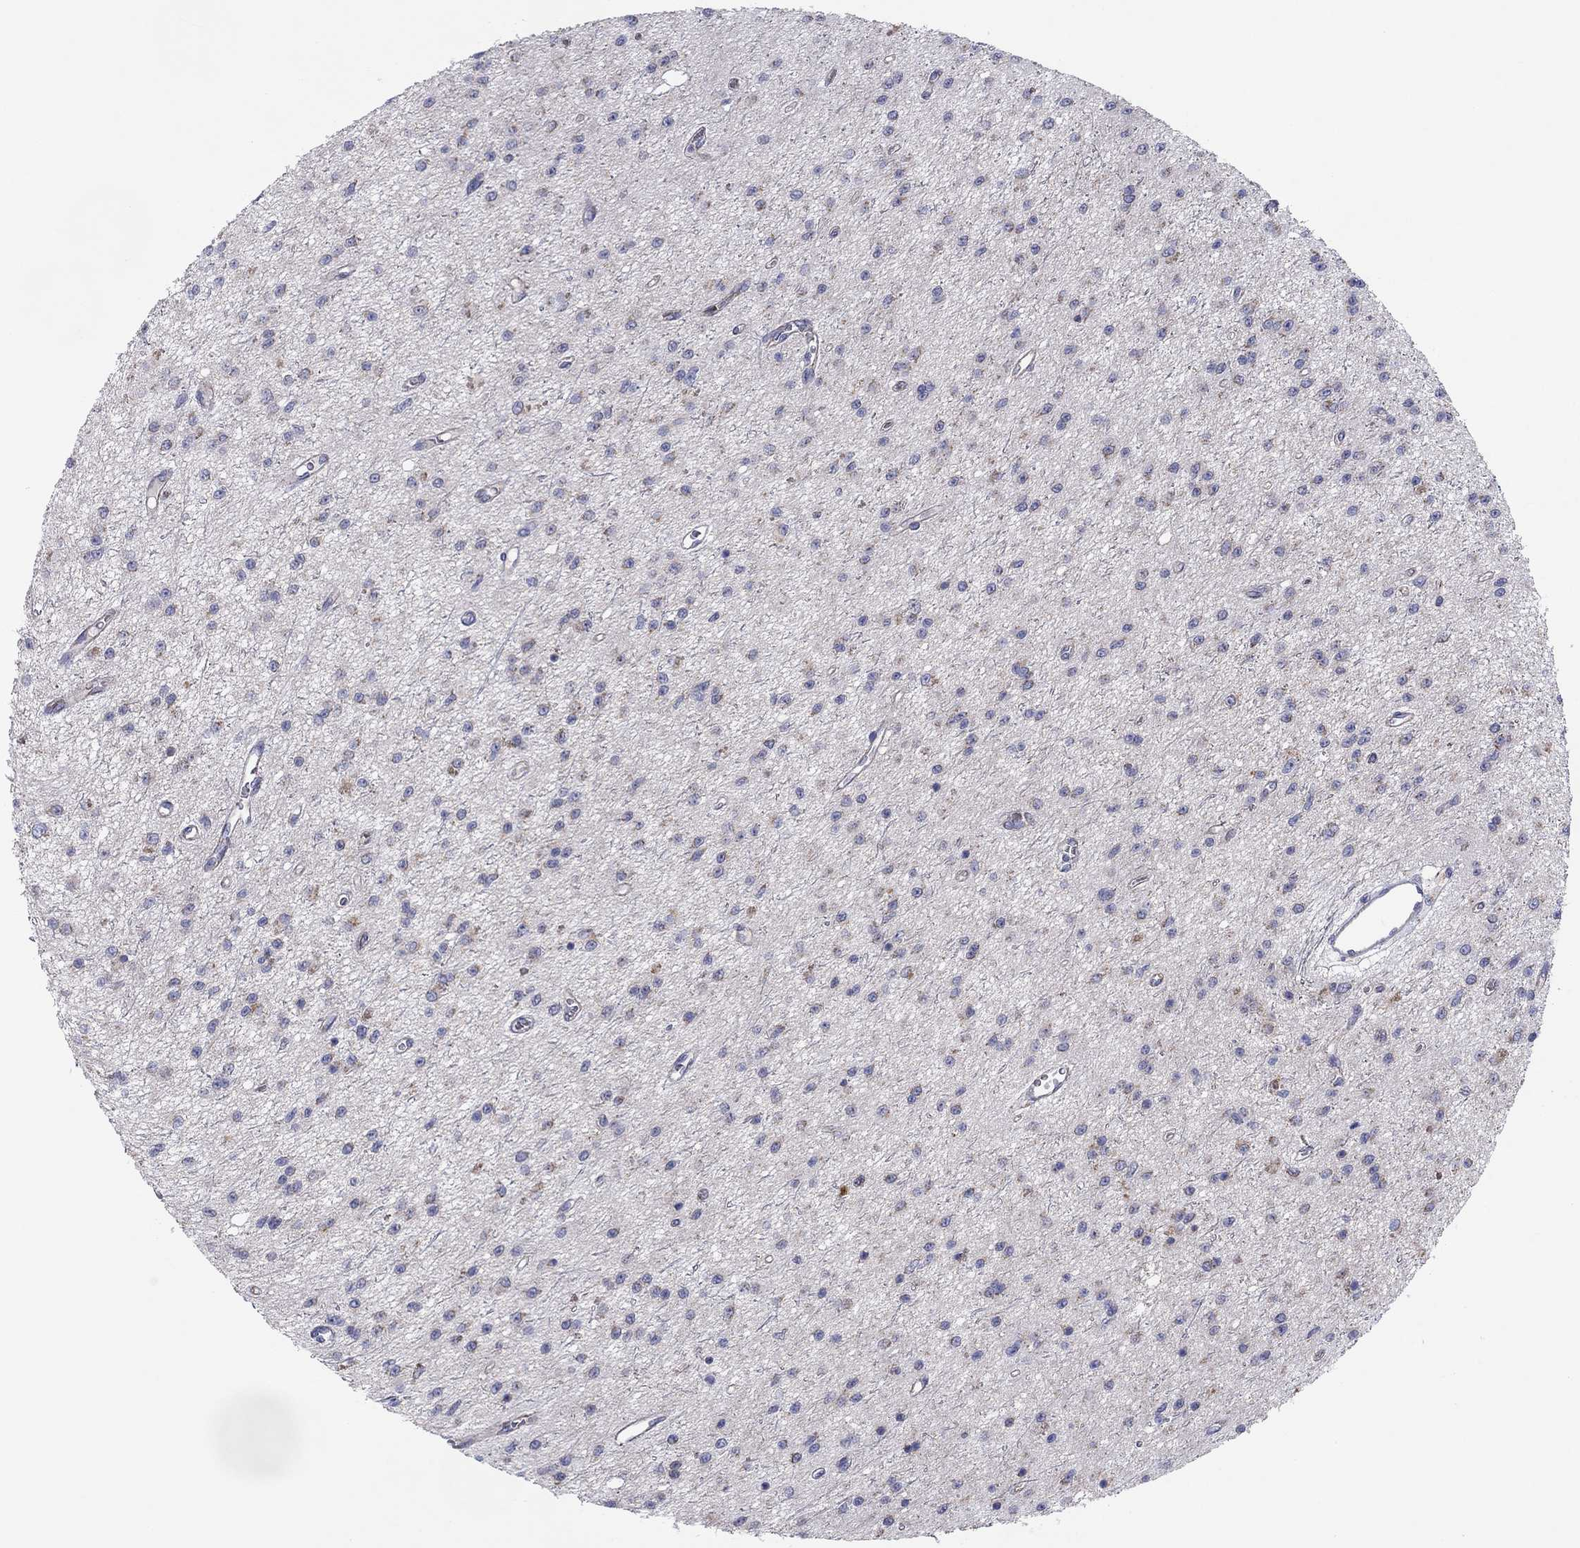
{"staining": {"intensity": "negative", "quantity": "none", "location": "none"}, "tissue": "glioma", "cell_type": "Tumor cells", "image_type": "cancer", "snomed": [{"axis": "morphology", "description": "Glioma, malignant, Low grade"}, {"axis": "topography", "description": "Brain"}], "caption": "This is an IHC micrograph of human glioma. There is no staining in tumor cells.", "gene": "MGST3", "patient": {"sex": "female", "age": 45}}